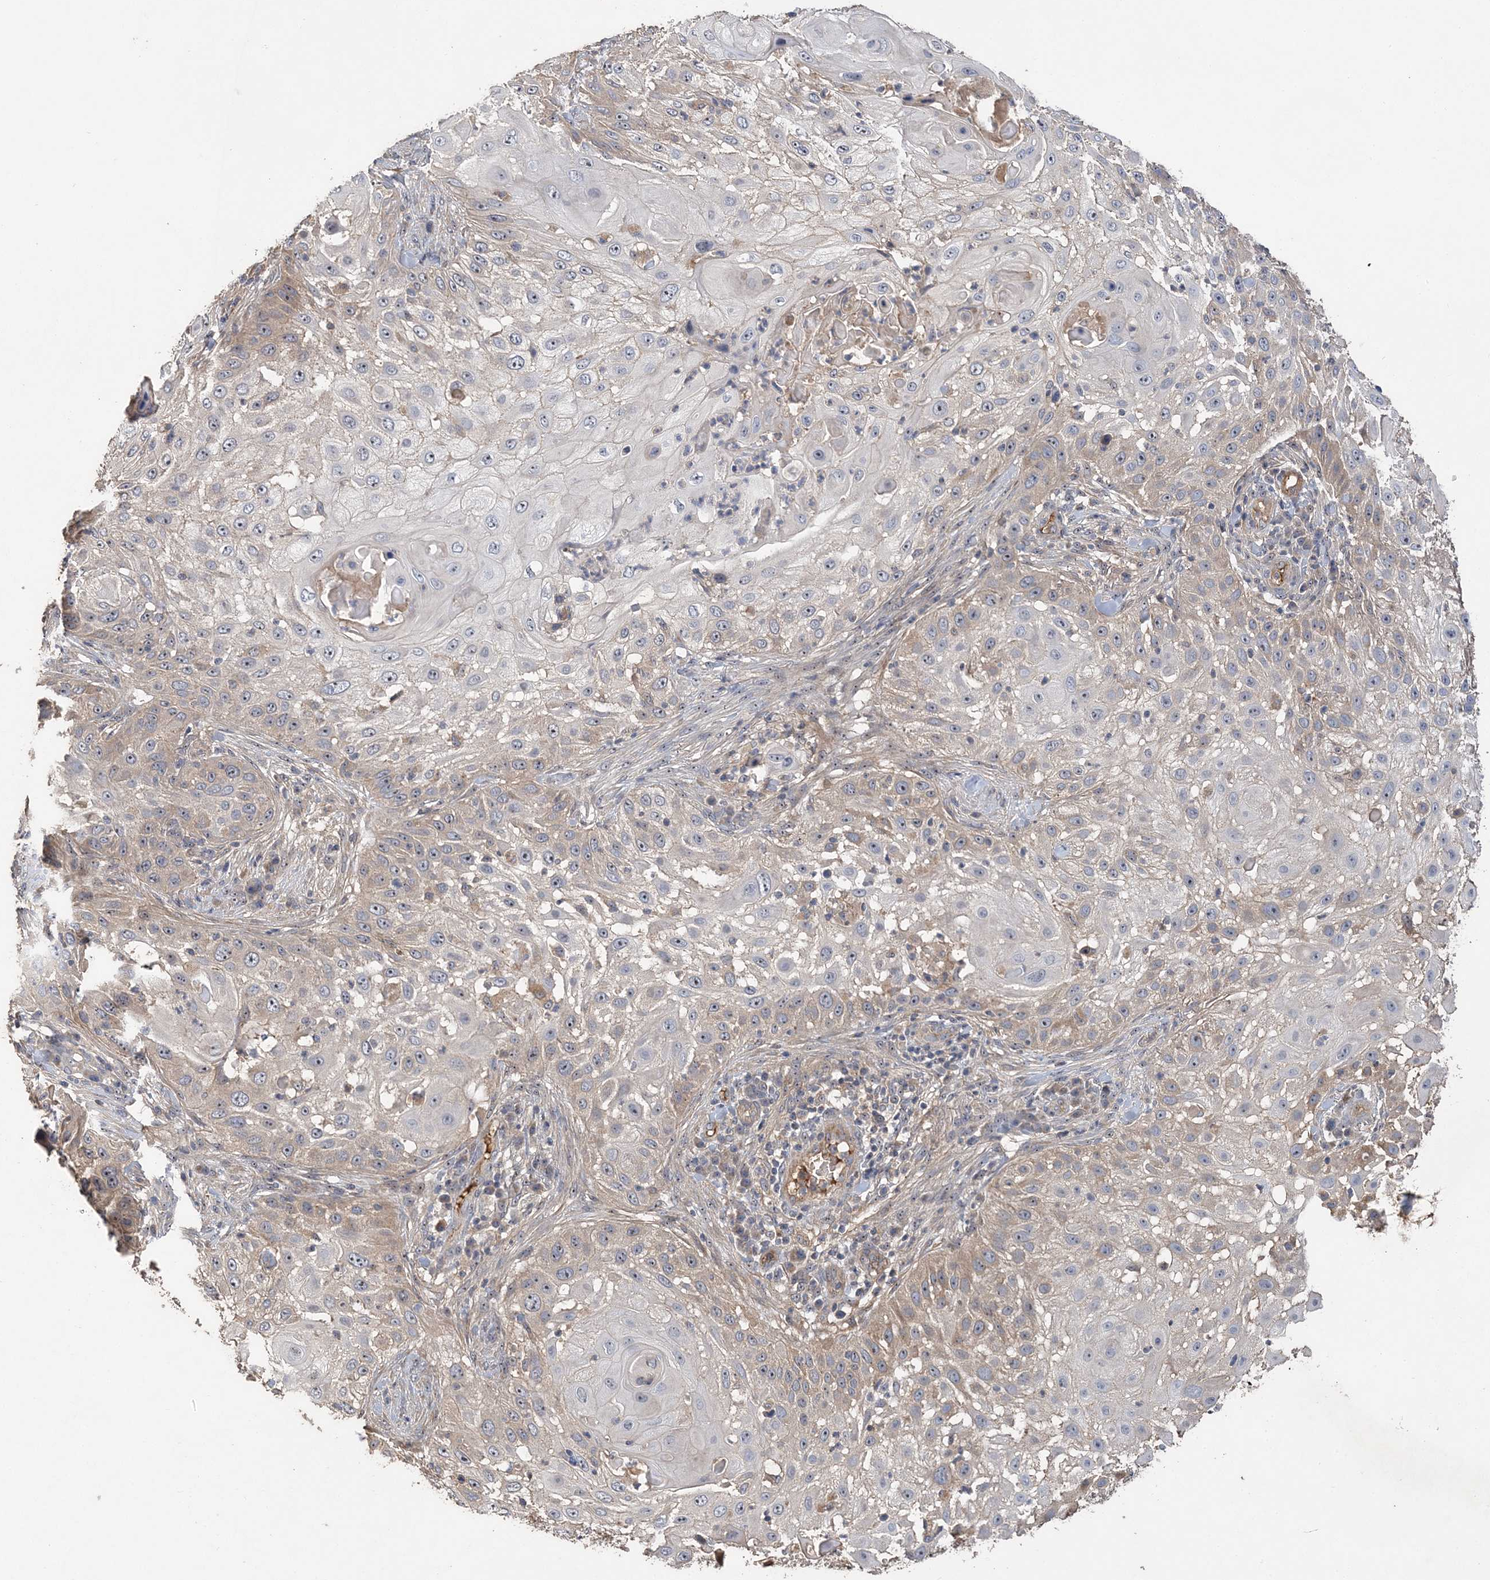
{"staining": {"intensity": "moderate", "quantity": "25%-75%", "location": "cytoplasmic/membranous"}, "tissue": "skin cancer", "cell_type": "Tumor cells", "image_type": "cancer", "snomed": [{"axis": "morphology", "description": "Squamous cell carcinoma, NOS"}, {"axis": "topography", "description": "Skin"}], "caption": "Skin squamous cell carcinoma tissue reveals moderate cytoplasmic/membranous expression in about 25%-75% of tumor cells, visualized by immunohistochemistry.", "gene": "GRINA", "patient": {"sex": "female", "age": 44}}